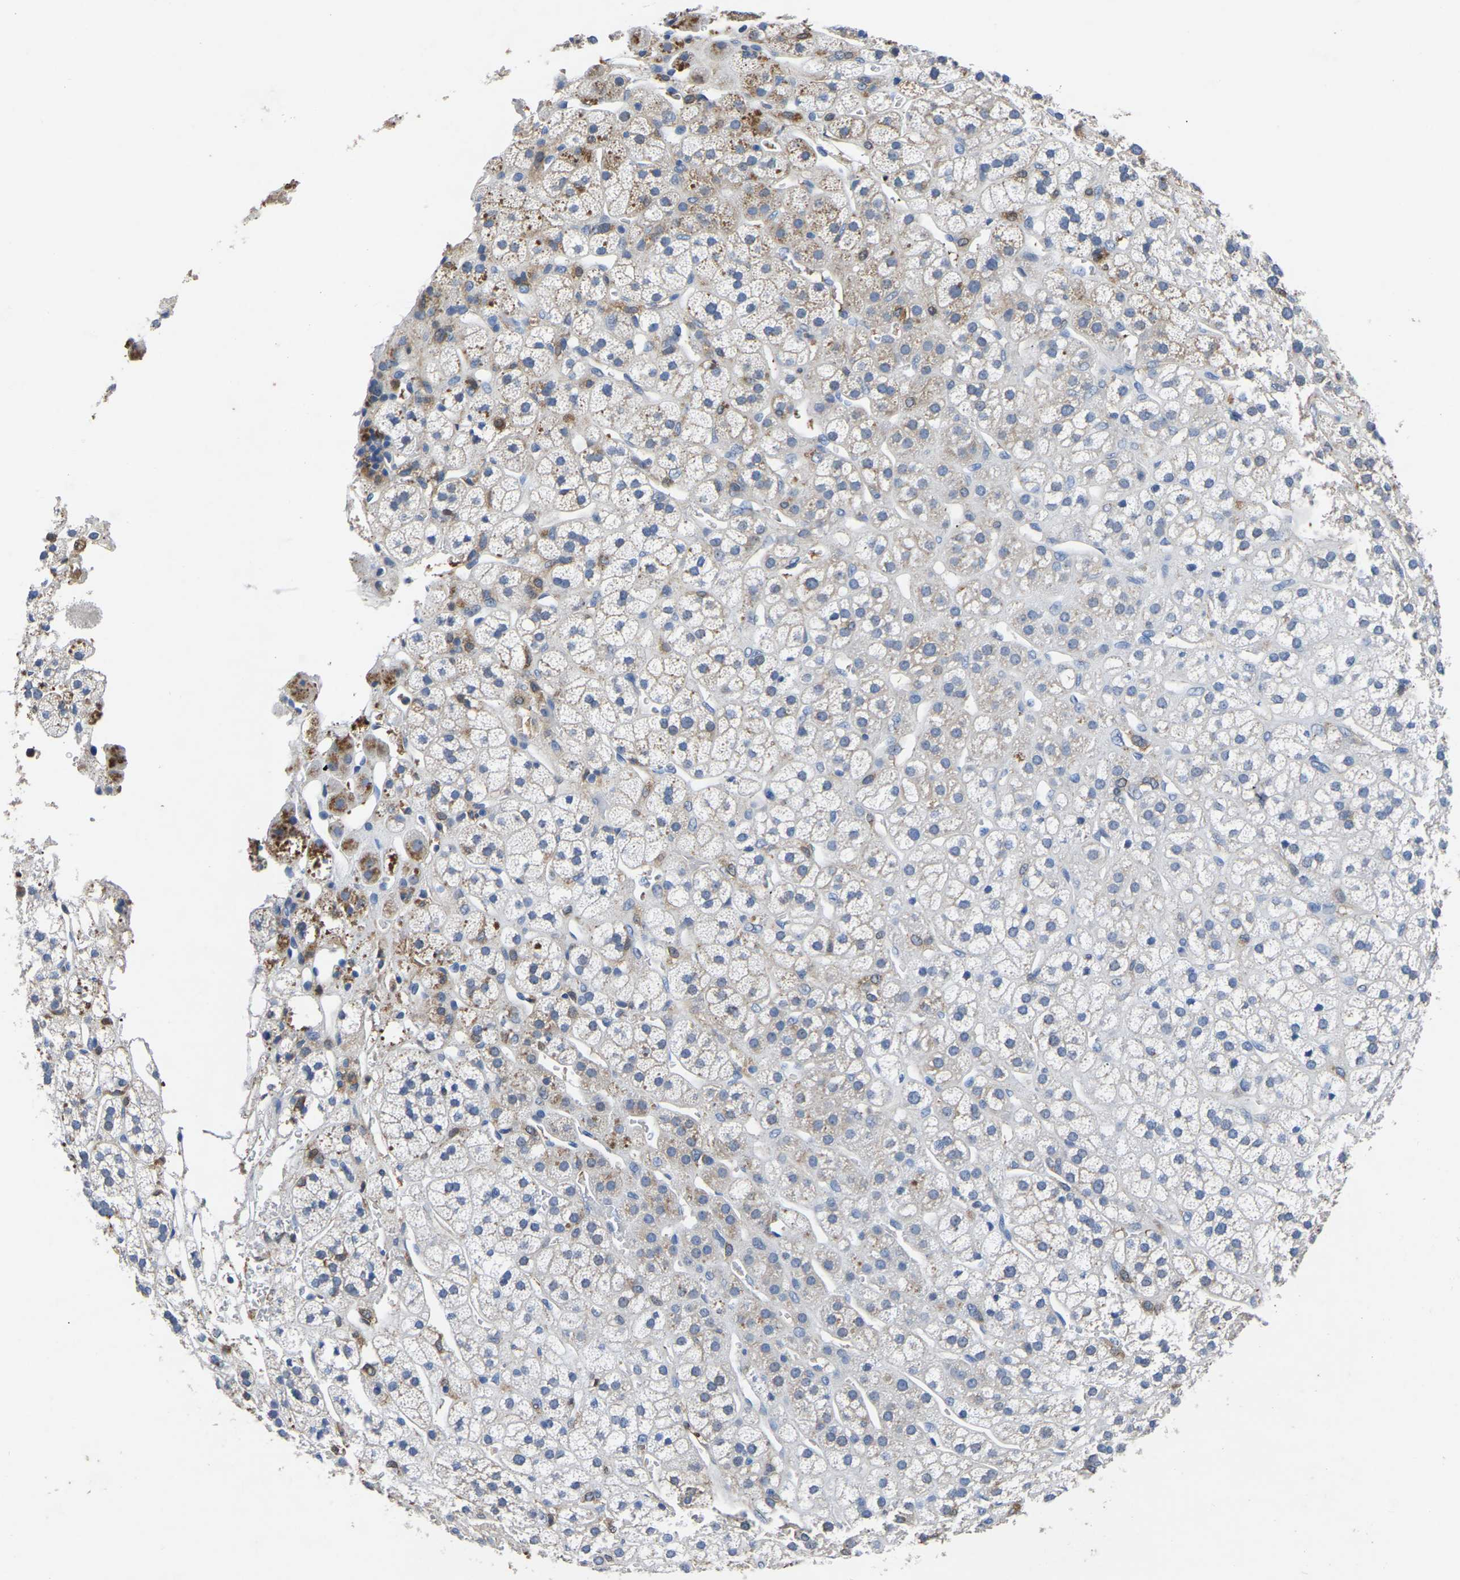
{"staining": {"intensity": "weak", "quantity": "<25%", "location": "cytoplasmic/membranous"}, "tissue": "adrenal gland", "cell_type": "Glandular cells", "image_type": "normal", "snomed": [{"axis": "morphology", "description": "Normal tissue, NOS"}, {"axis": "topography", "description": "Adrenal gland"}], "caption": "IHC photomicrograph of normal adrenal gland: adrenal gland stained with DAB exhibits no significant protein positivity in glandular cells. (Brightfield microscopy of DAB (3,3'-diaminobenzidine) immunohistochemistry at high magnification).", "gene": "ATG2B", "patient": {"sex": "male", "age": 56}}